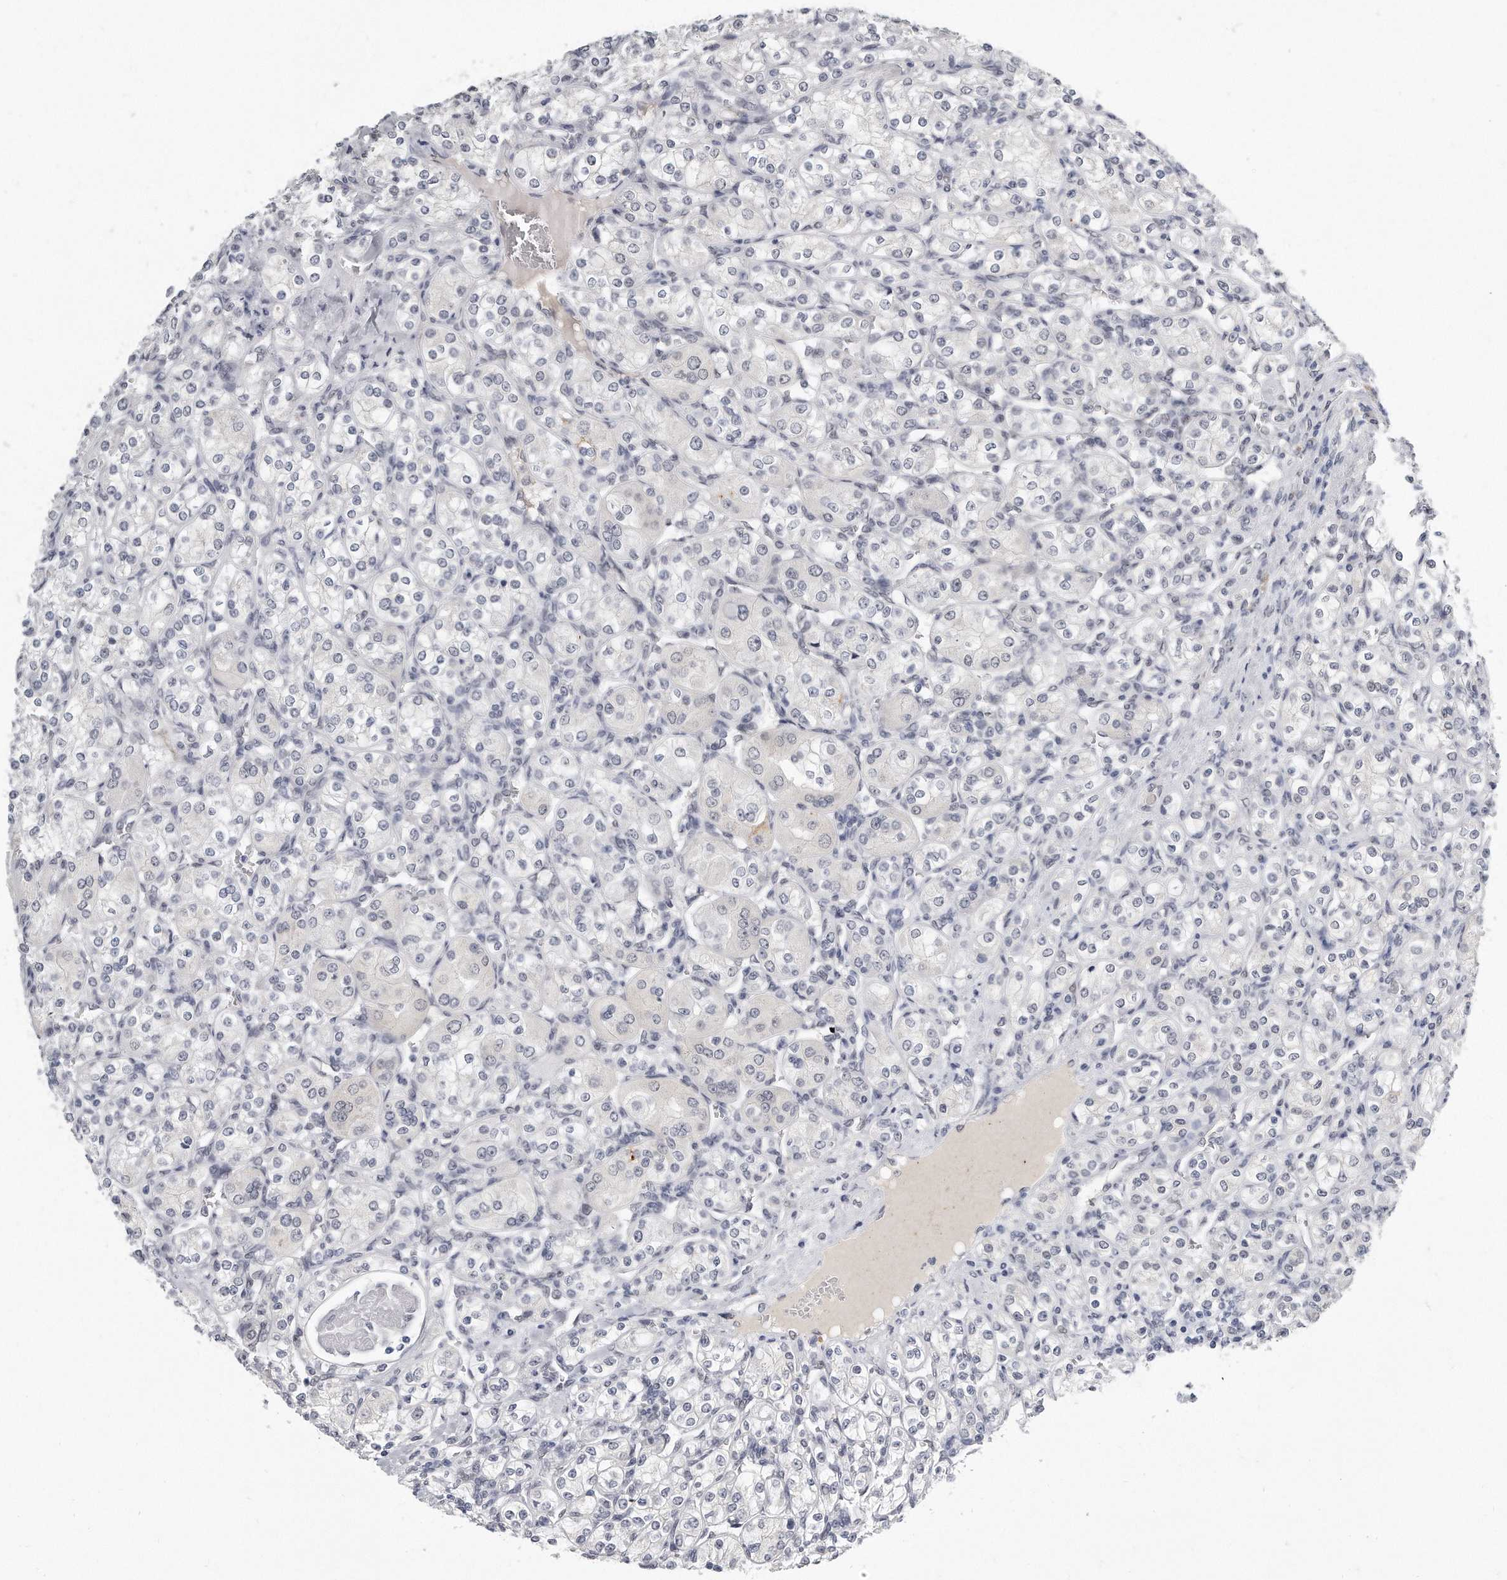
{"staining": {"intensity": "weak", "quantity": "<25%", "location": "nuclear"}, "tissue": "renal cancer", "cell_type": "Tumor cells", "image_type": "cancer", "snomed": [{"axis": "morphology", "description": "Adenocarcinoma, NOS"}, {"axis": "topography", "description": "Kidney"}], "caption": "An image of human adenocarcinoma (renal) is negative for staining in tumor cells. Nuclei are stained in blue.", "gene": "CTBP2", "patient": {"sex": "male", "age": 77}}